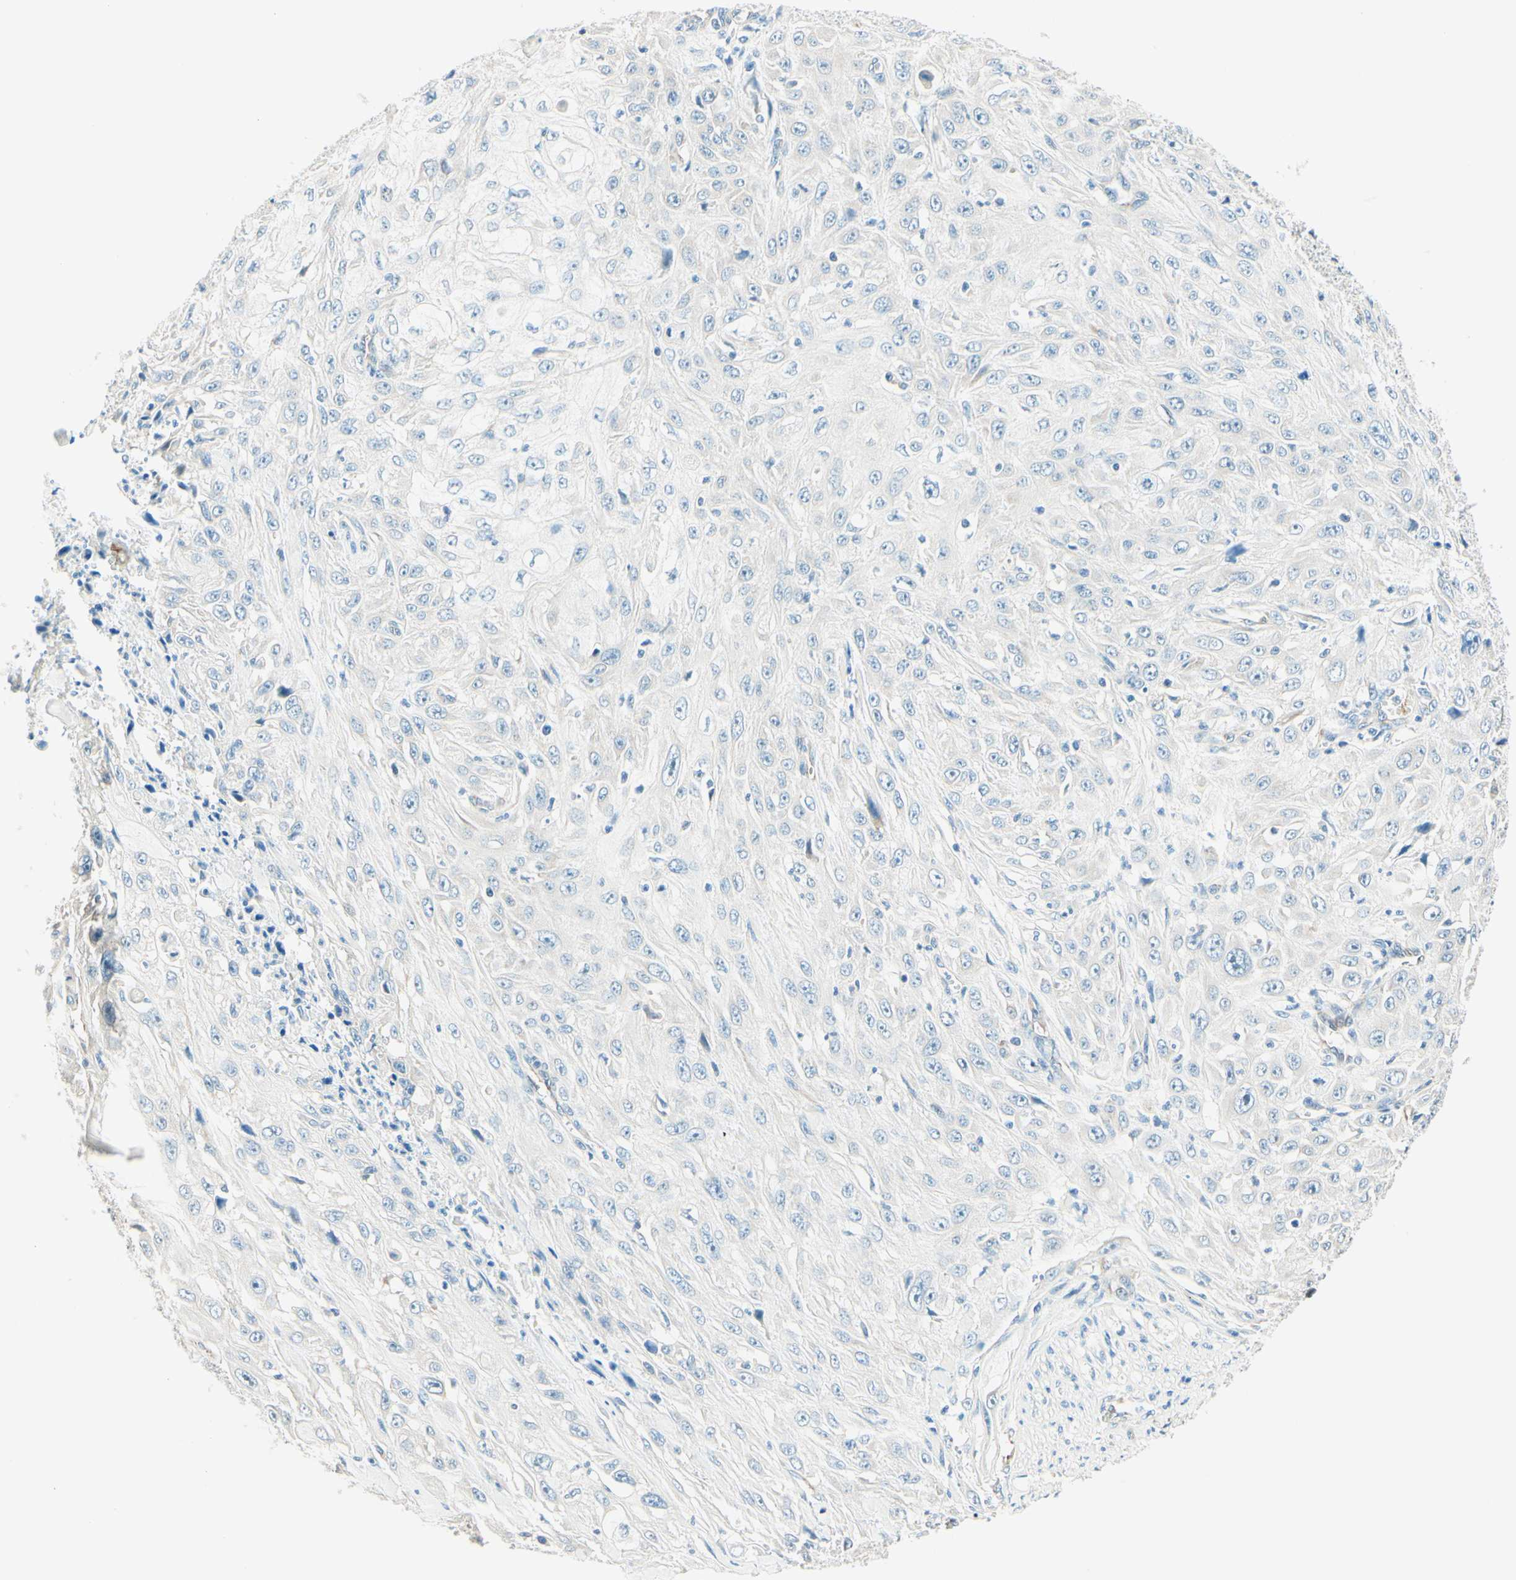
{"staining": {"intensity": "negative", "quantity": "none", "location": "none"}, "tissue": "skin cancer", "cell_type": "Tumor cells", "image_type": "cancer", "snomed": [{"axis": "morphology", "description": "Squamous cell carcinoma, NOS"}, {"axis": "morphology", "description": "Squamous cell carcinoma, metastatic, NOS"}, {"axis": "topography", "description": "Skin"}, {"axis": "topography", "description": "Lymph node"}], "caption": "Protein analysis of skin cancer (metastatic squamous cell carcinoma) shows no significant expression in tumor cells. Brightfield microscopy of immunohistochemistry stained with DAB (3,3'-diaminobenzidine) (brown) and hematoxylin (blue), captured at high magnification.", "gene": "TAOK2", "patient": {"sex": "male", "age": 75}}